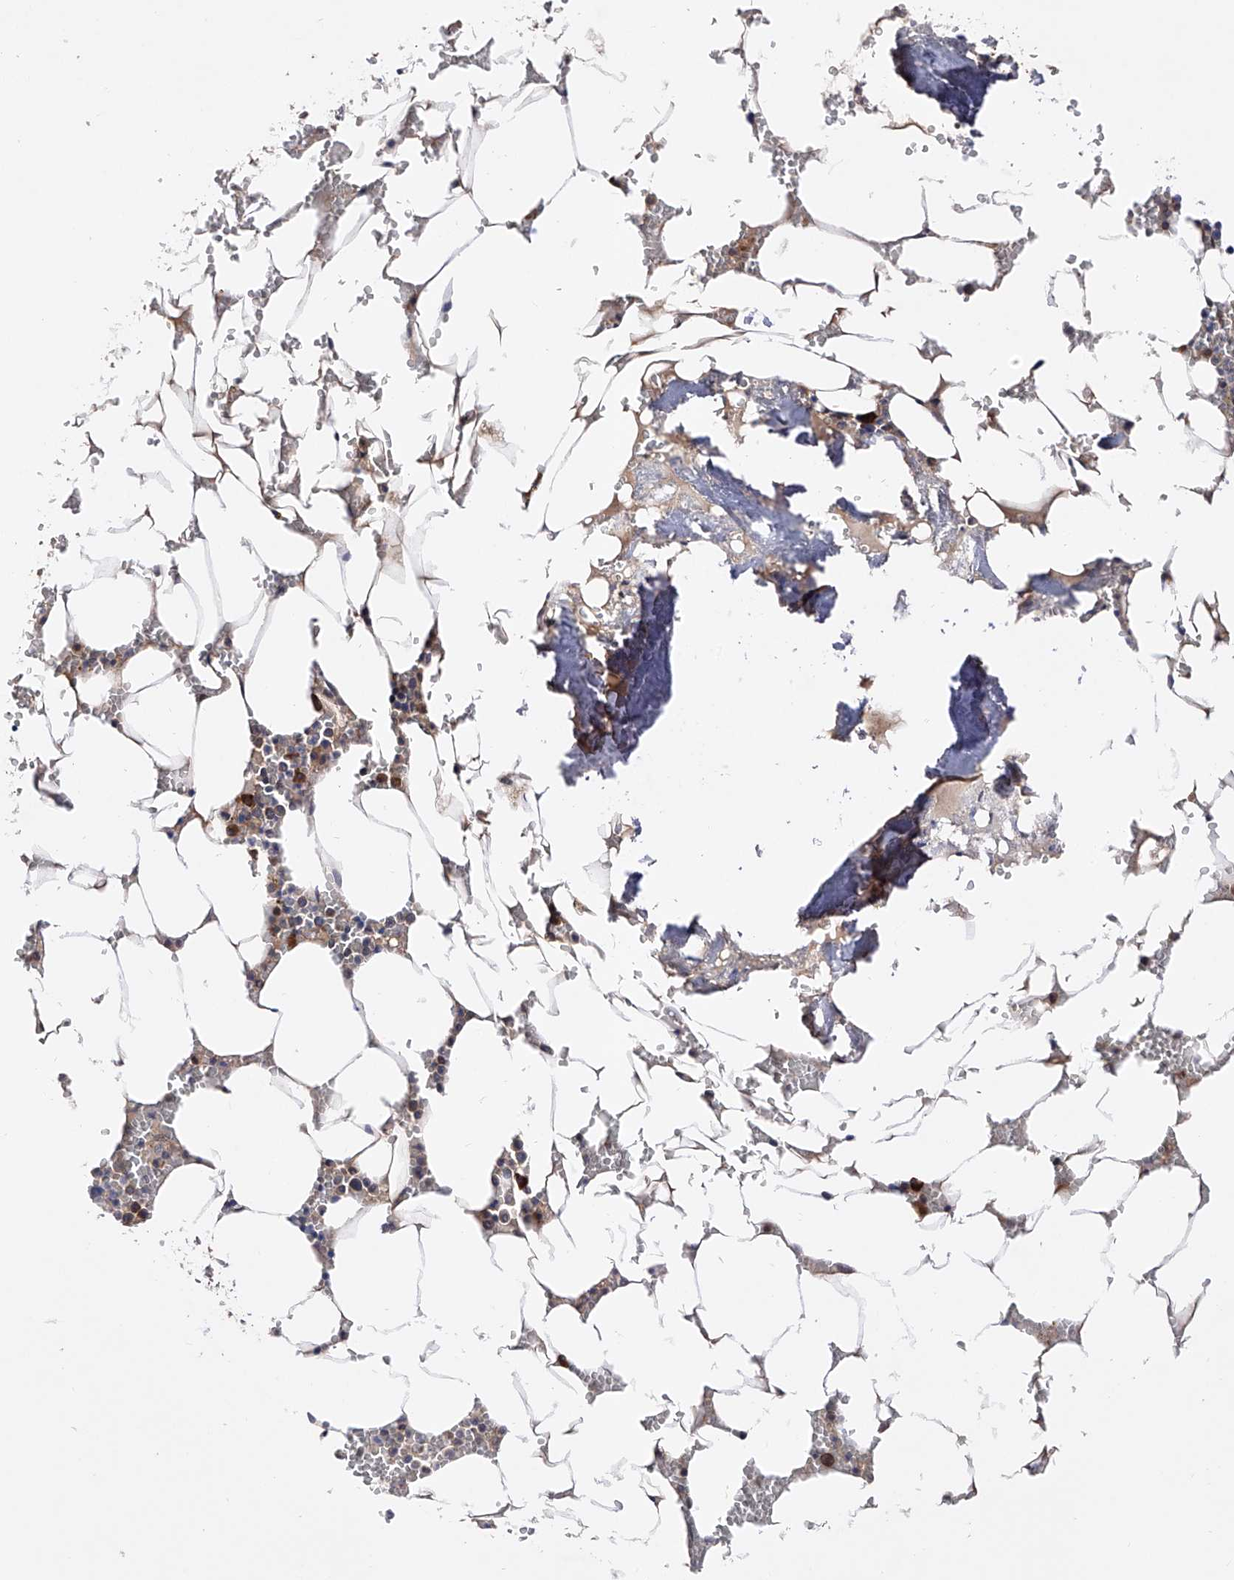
{"staining": {"intensity": "moderate", "quantity": "<25%", "location": "cytoplasmic/membranous"}, "tissue": "bone marrow", "cell_type": "Hematopoietic cells", "image_type": "normal", "snomed": [{"axis": "morphology", "description": "Normal tissue, NOS"}, {"axis": "topography", "description": "Bone marrow"}], "caption": "Benign bone marrow was stained to show a protein in brown. There is low levels of moderate cytoplasmic/membranous staining in about <25% of hematopoietic cells. (IHC, brightfield microscopy, high magnification).", "gene": "USP45", "patient": {"sex": "male", "age": 70}}